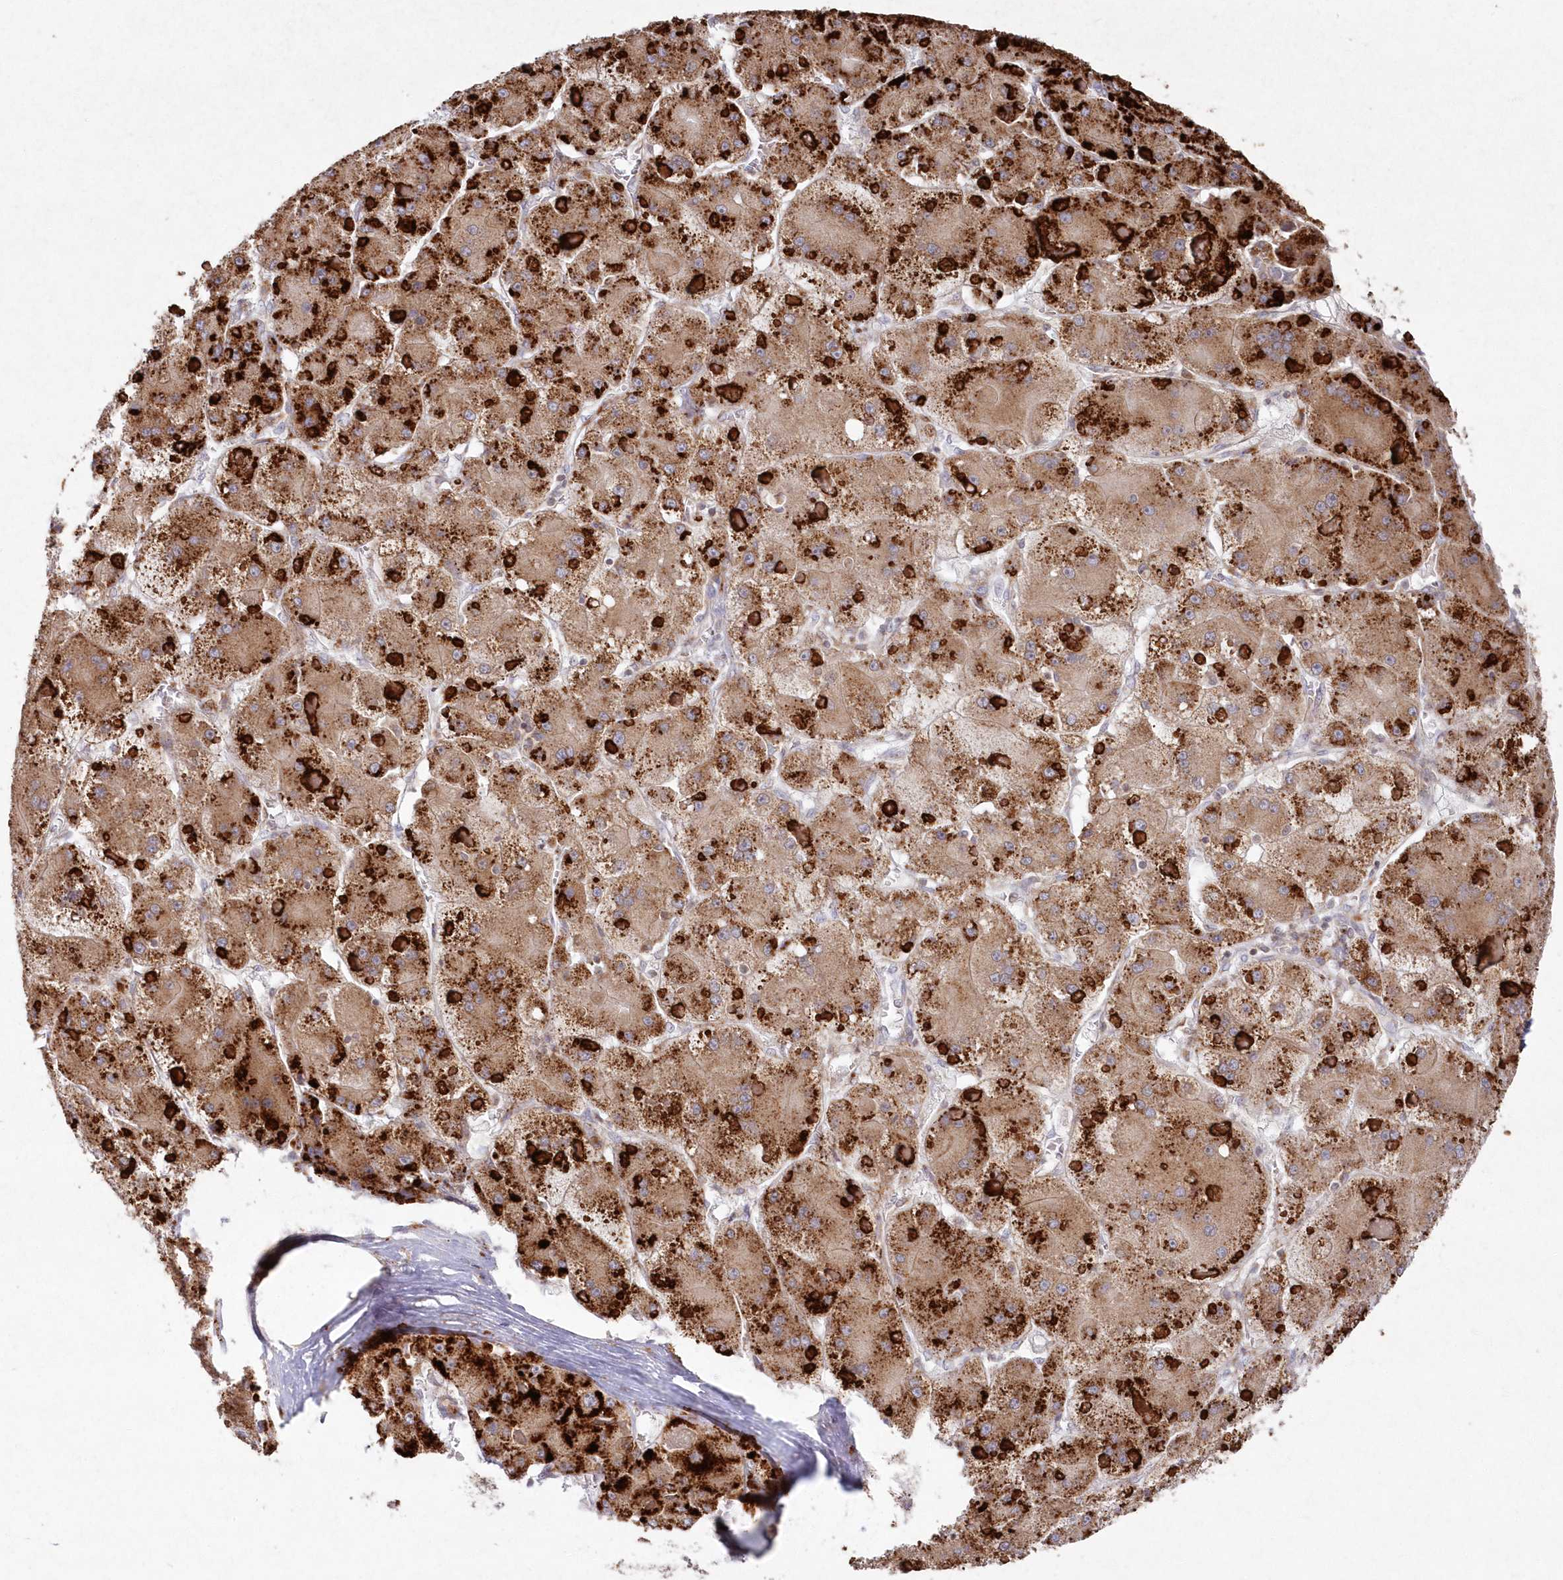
{"staining": {"intensity": "strong", "quantity": ">75%", "location": "cytoplasmic/membranous"}, "tissue": "liver cancer", "cell_type": "Tumor cells", "image_type": "cancer", "snomed": [{"axis": "morphology", "description": "Carcinoma, Hepatocellular, NOS"}, {"axis": "topography", "description": "Liver"}], "caption": "Immunohistochemical staining of human liver hepatocellular carcinoma reveals strong cytoplasmic/membranous protein expression in approximately >75% of tumor cells.", "gene": "ARSB", "patient": {"sex": "female", "age": 73}}